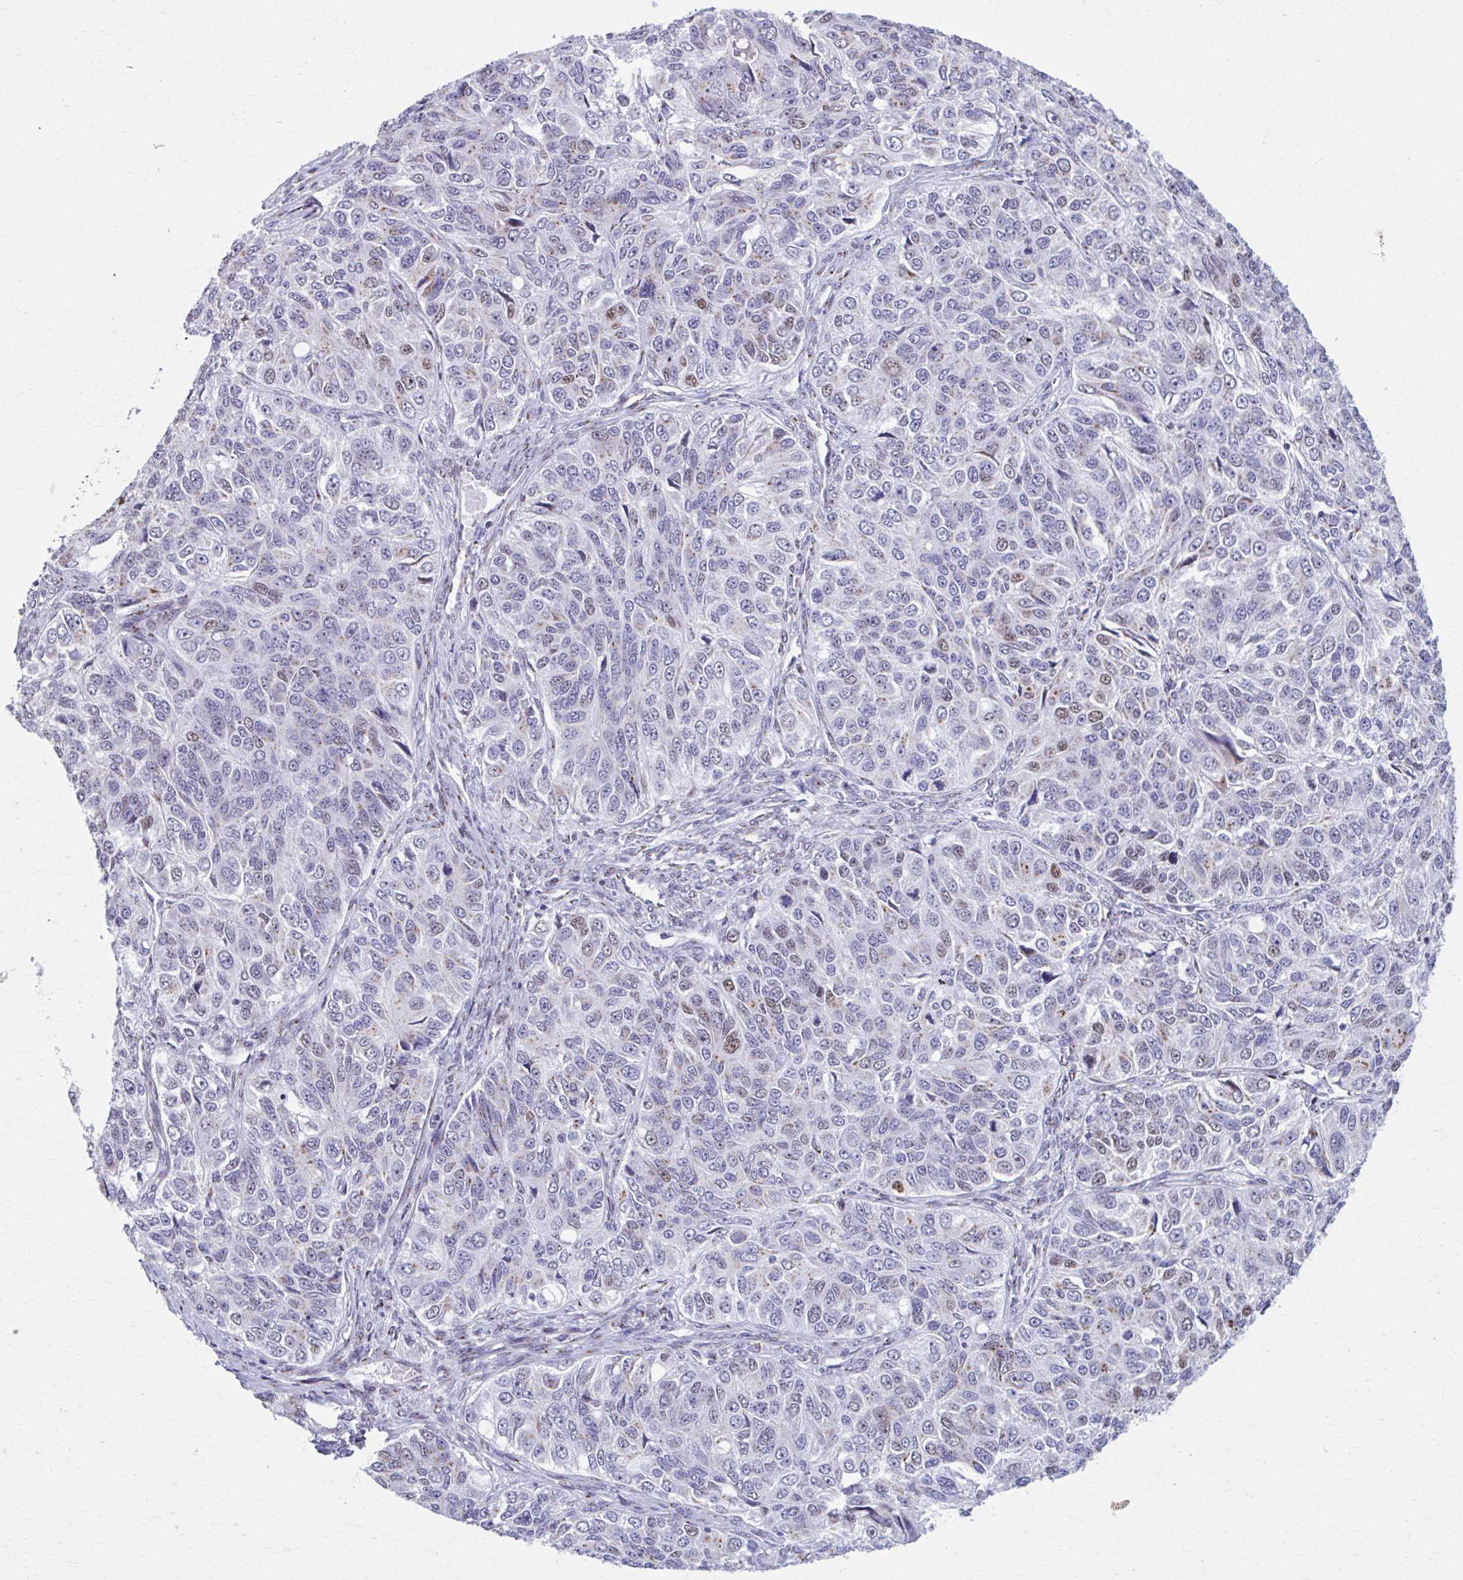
{"staining": {"intensity": "moderate", "quantity": "<25%", "location": "nuclear"}, "tissue": "ovarian cancer", "cell_type": "Tumor cells", "image_type": "cancer", "snomed": [{"axis": "morphology", "description": "Carcinoma, endometroid"}, {"axis": "topography", "description": "Ovary"}], "caption": "DAB (3,3'-diaminobenzidine) immunohistochemical staining of human ovarian endometroid carcinoma shows moderate nuclear protein staining in approximately <25% of tumor cells.", "gene": "ZNF682", "patient": {"sex": "female", "age": 51}}